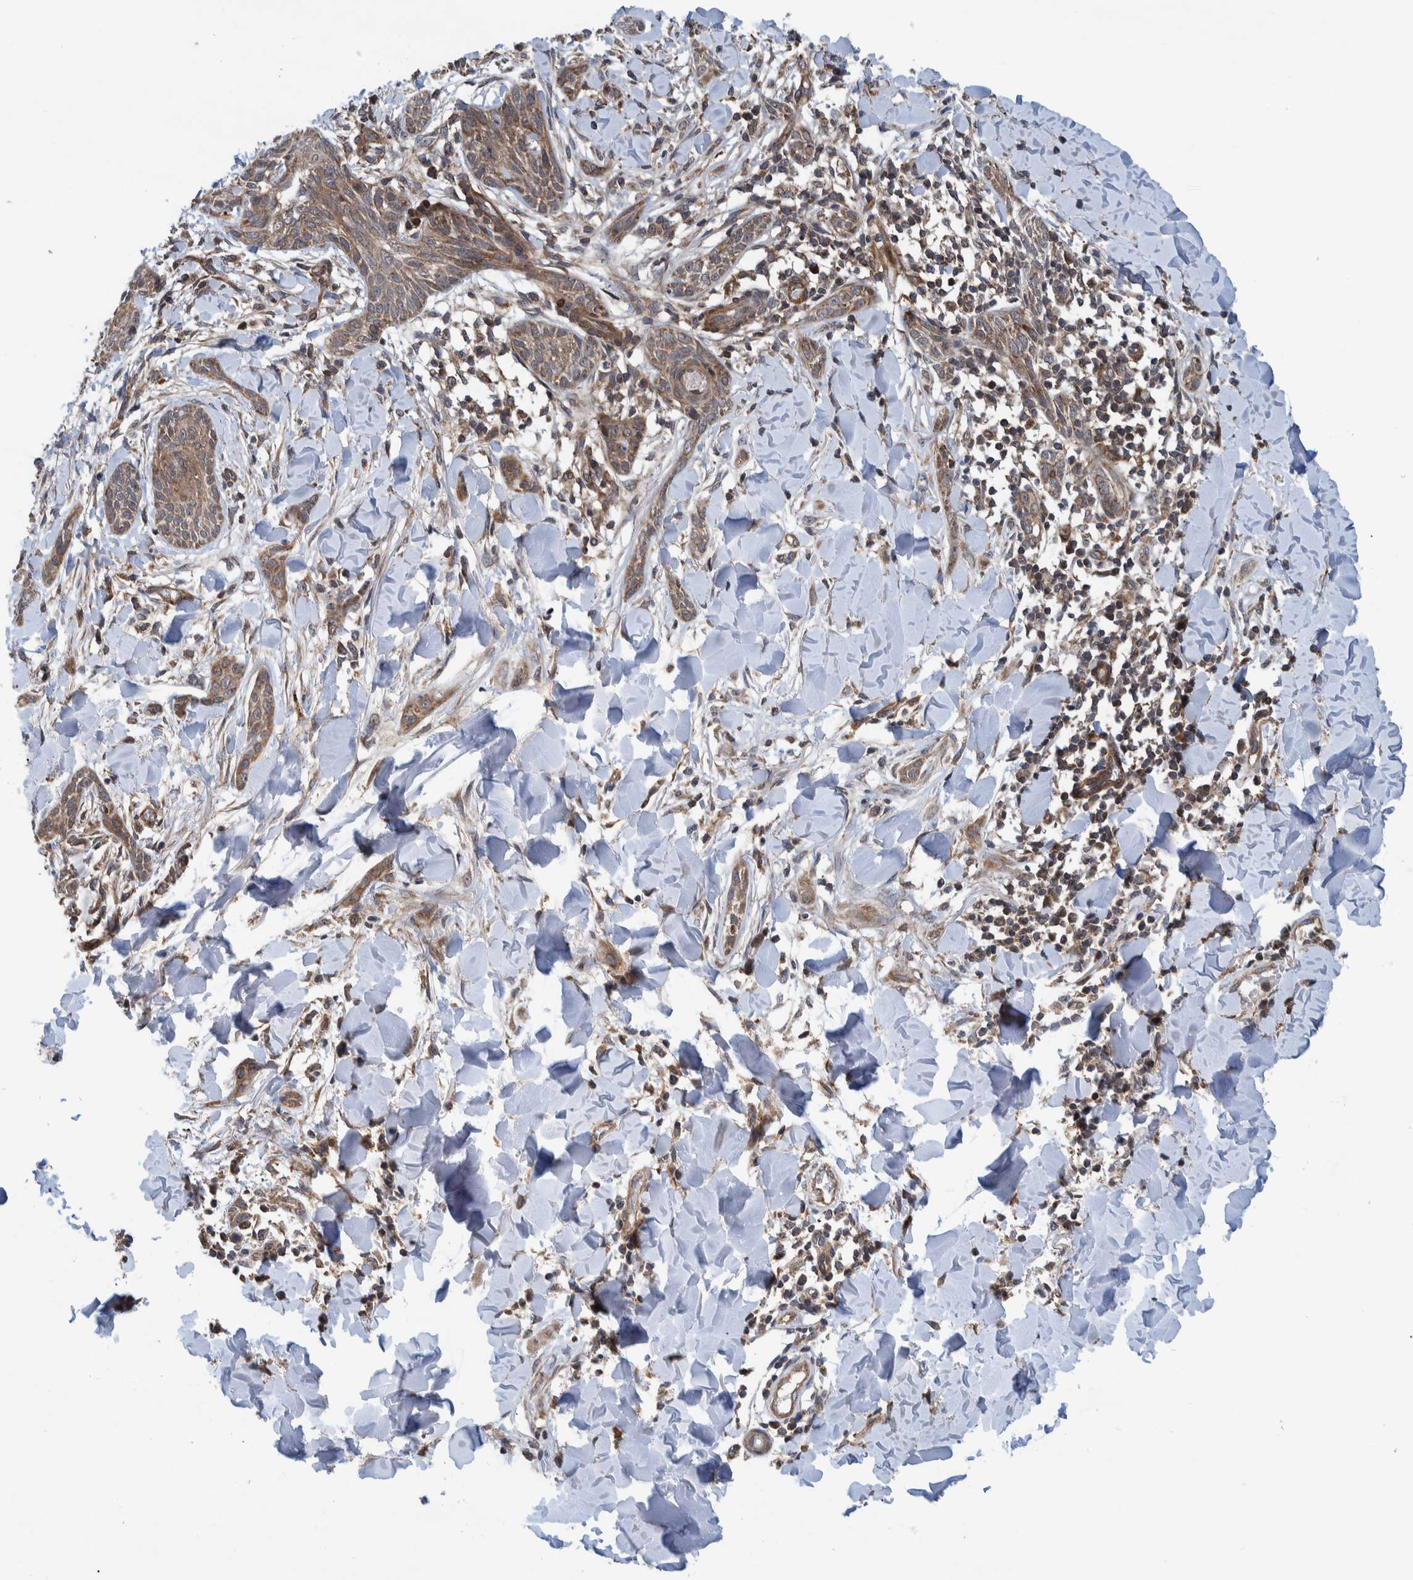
{"staining": {"intensity": "moderate", "quantity": ">75%", "location": "cytoplasmic/membranous"}, "tissue": "skin cancer", "cell_type": "Tumor cells", "image_type": "cancer", "snomed": [{"axis": "morphology", "description": "Basal cell carcinoma"}, {"axis": "topography", "description": "Skin"}], "caption": "Tumor cells reveal moderate cytoplasmic/membranous positivity in approximately >75% of cells in basal cell carcinoma (skin).", "gene": "MRPS7", "patient": {"sex": "female", "age": 59}}